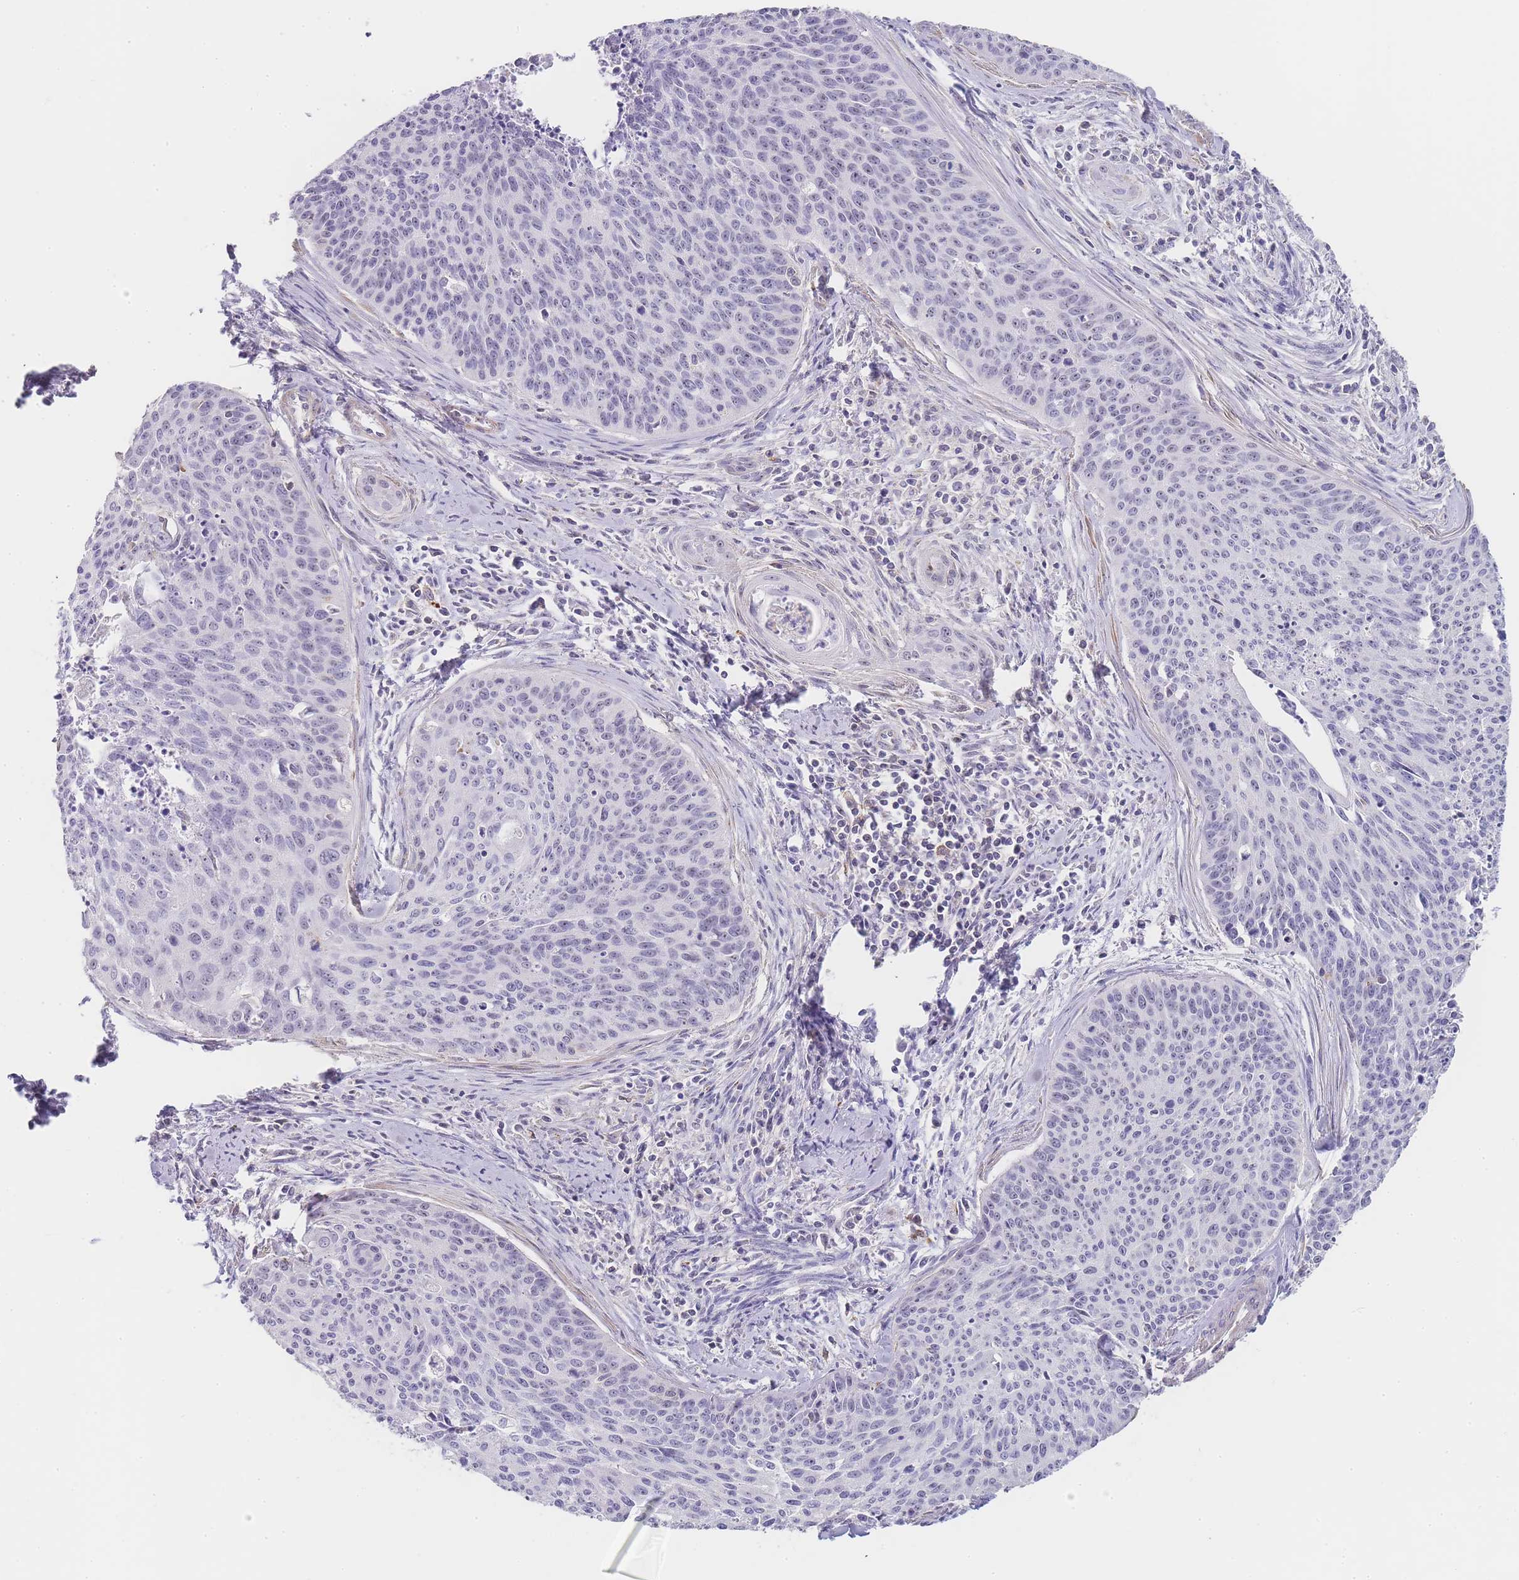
{"staining": {"intensity": "negative", "quantity": "none", "location": "none"}, "tissue": "cervical cancer", "cell_type": "Tumor cells", "image_type": "cancer", "snomed": [{"axis": "morphology", "description": "Squamous cell carcinoma, NOS"}, {"axis": "topography", "description": "Cervix"}], "caption": "Immunohistochemical staining of squamous cell carcinoma (cervical) demonstrates no significant staining in tumor cells. (IHC, brightfield microscopy, high magnification).", "gene": "NOP14", "patient": {"sex": "female", "age": 55}}